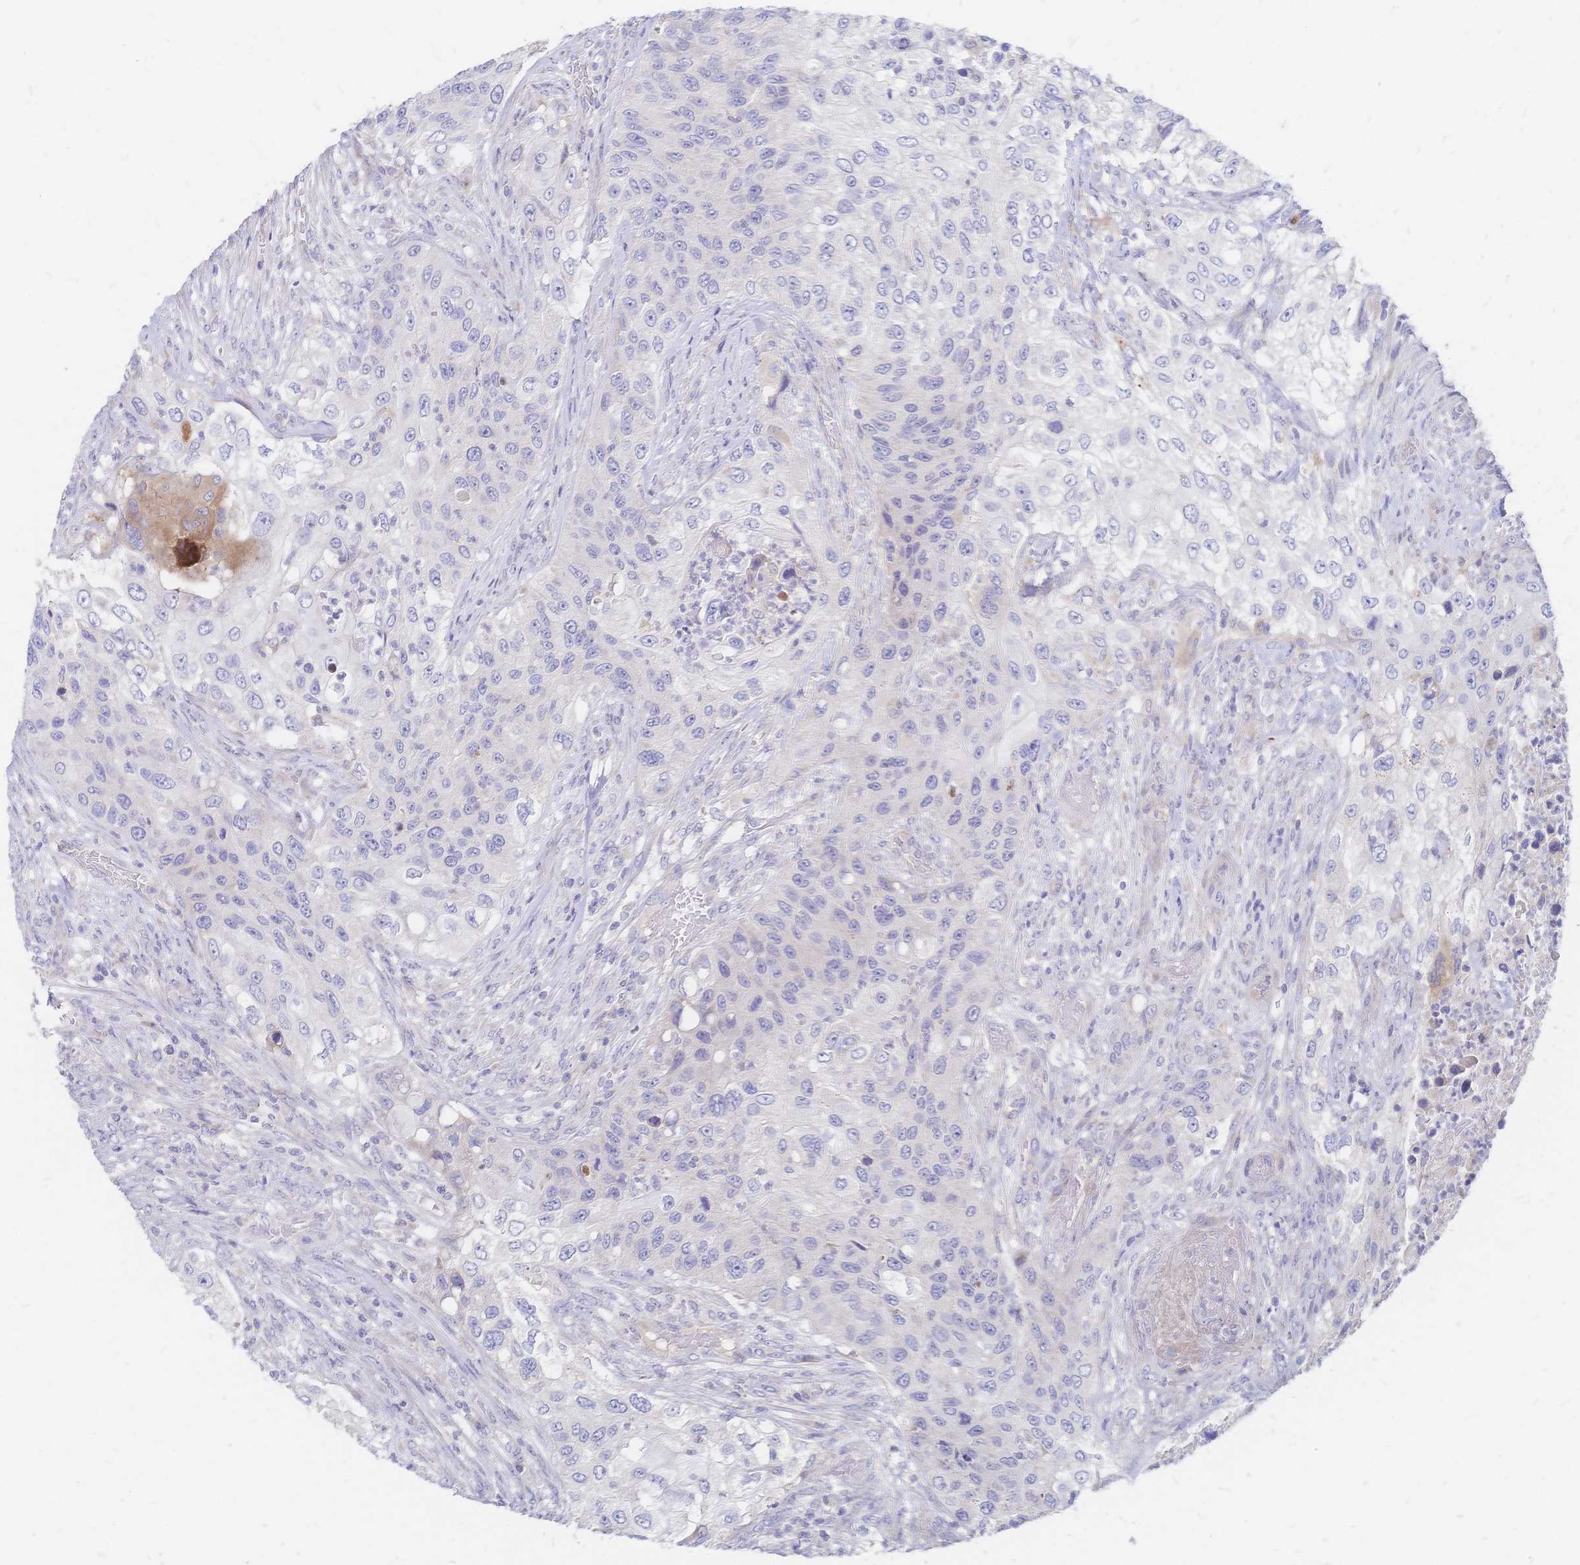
{"staining": {"intensity": "negative", "quantity": "none", "location": "none"}, "tissue": "urothelial cancer", "cell_type": "Tumor cells", "image_type": "cancer", "snomed": [{"axis": "morphology", "description": "Urothelial carcinoma, High grade"}, {"axis": "topography", "description": "Urinary bladder"}], "caption": "Urothelial carcinoma (high-grade) was stained to show a protein in brown. There is no significant positivity in tumor cells. (Stains: DAB (3,3'-diaminobenzidine) immunohistochemistry (IHC) with hematoxylin counter stain, Microscopy: brightfield microscopy at high magnification).", "gene": "VWC2L", "patient": {"sex": "female", "age": 60}}